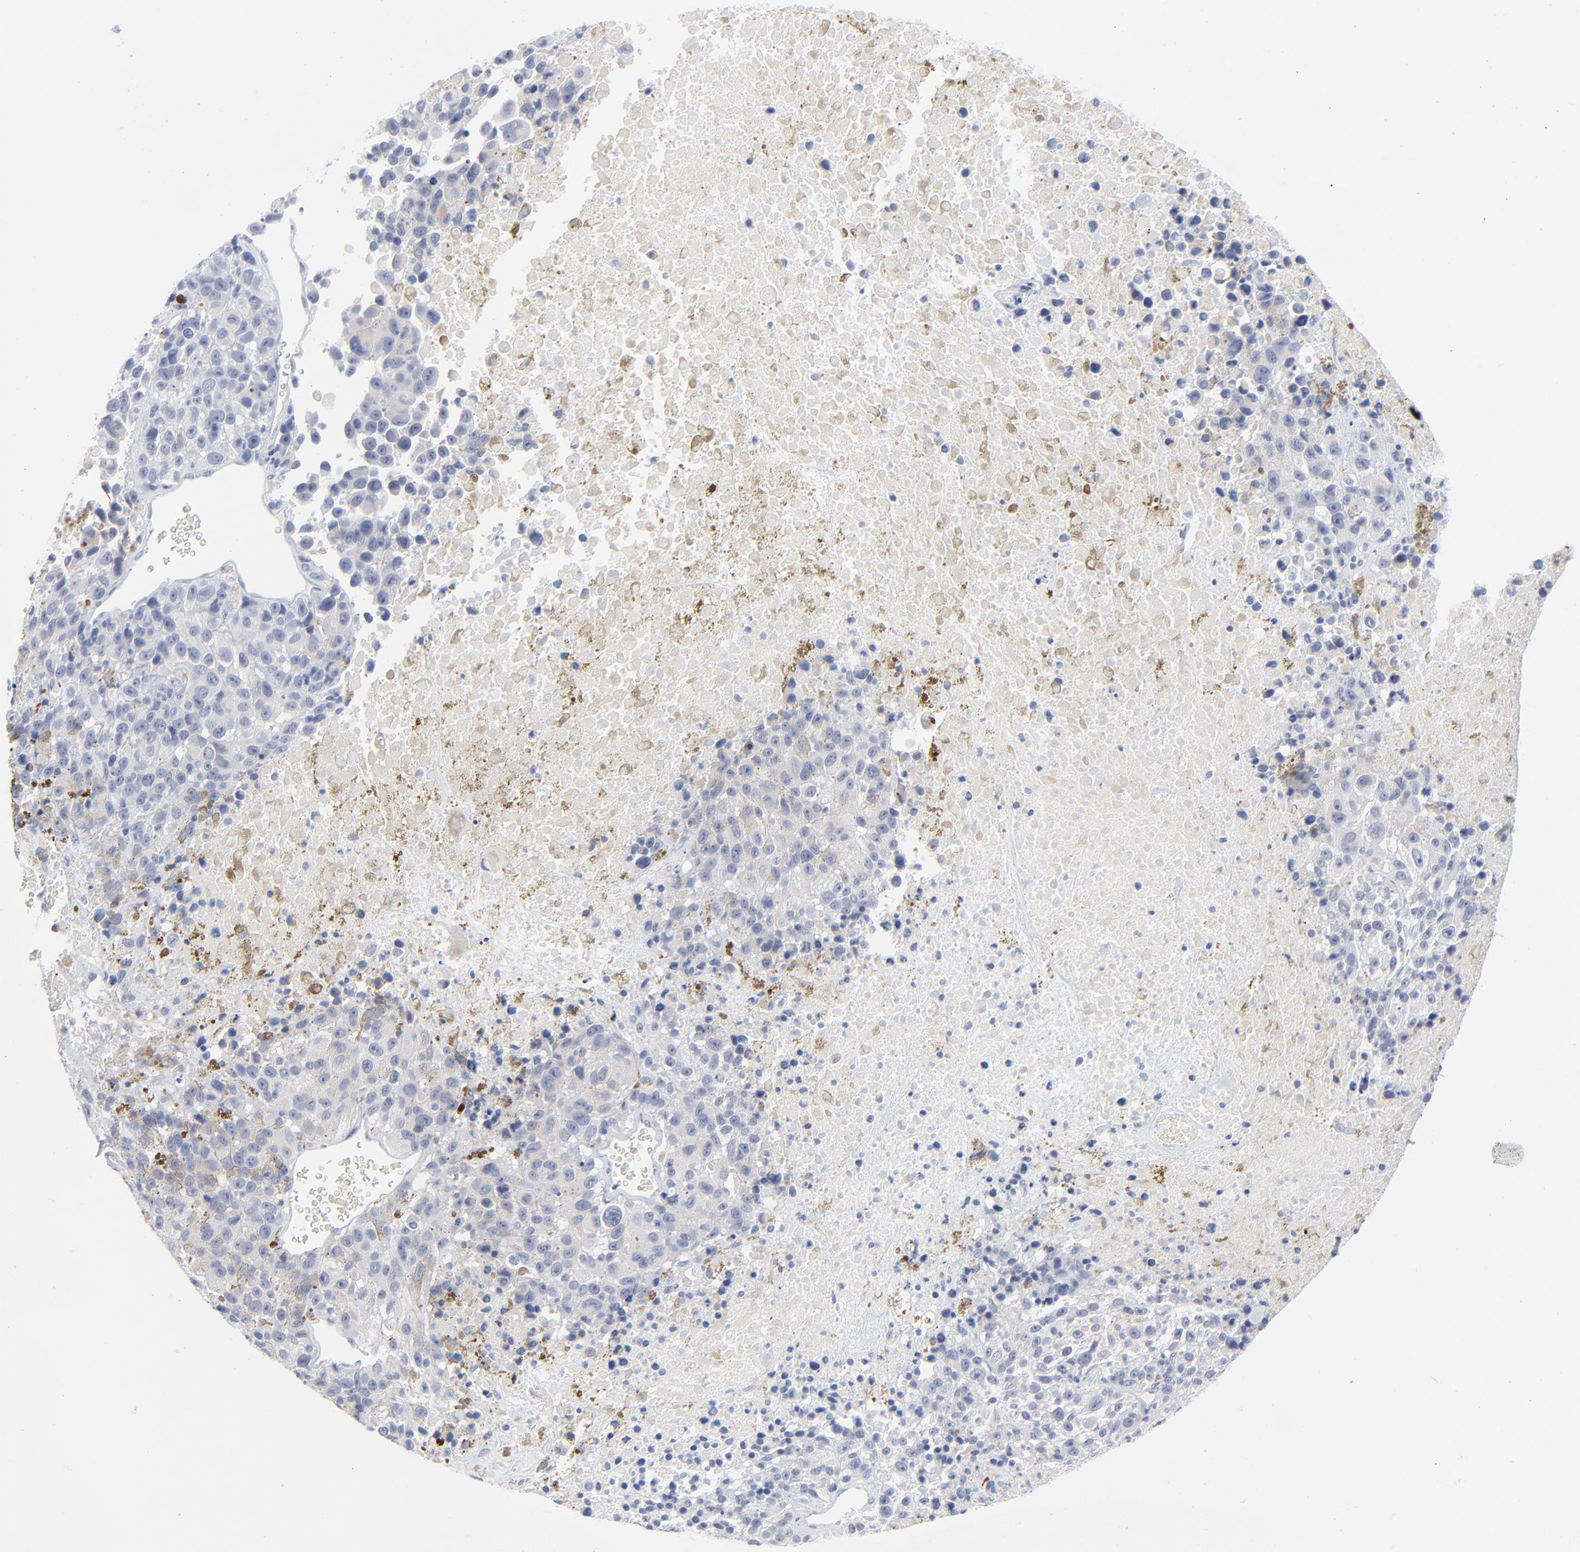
{"staining": {"intensity": "negative", "quantity": "none", "location": "none"}, "tissue": "melanoma", "cell_type": "Tumor cells", "image_type": "cancer", "snomed": [{"axis": "morphology", "description": "Malignant melanoma, Metastatic site"}, {"axis": "topography", "description": "Cerebral cortex"}], "caption": "IHC of human malignant melanoma (metastatic site) exhibits no positivity in tumor cells.", "gene": "CLEC4G", "patient": {"sex": "female", "age": 52}}